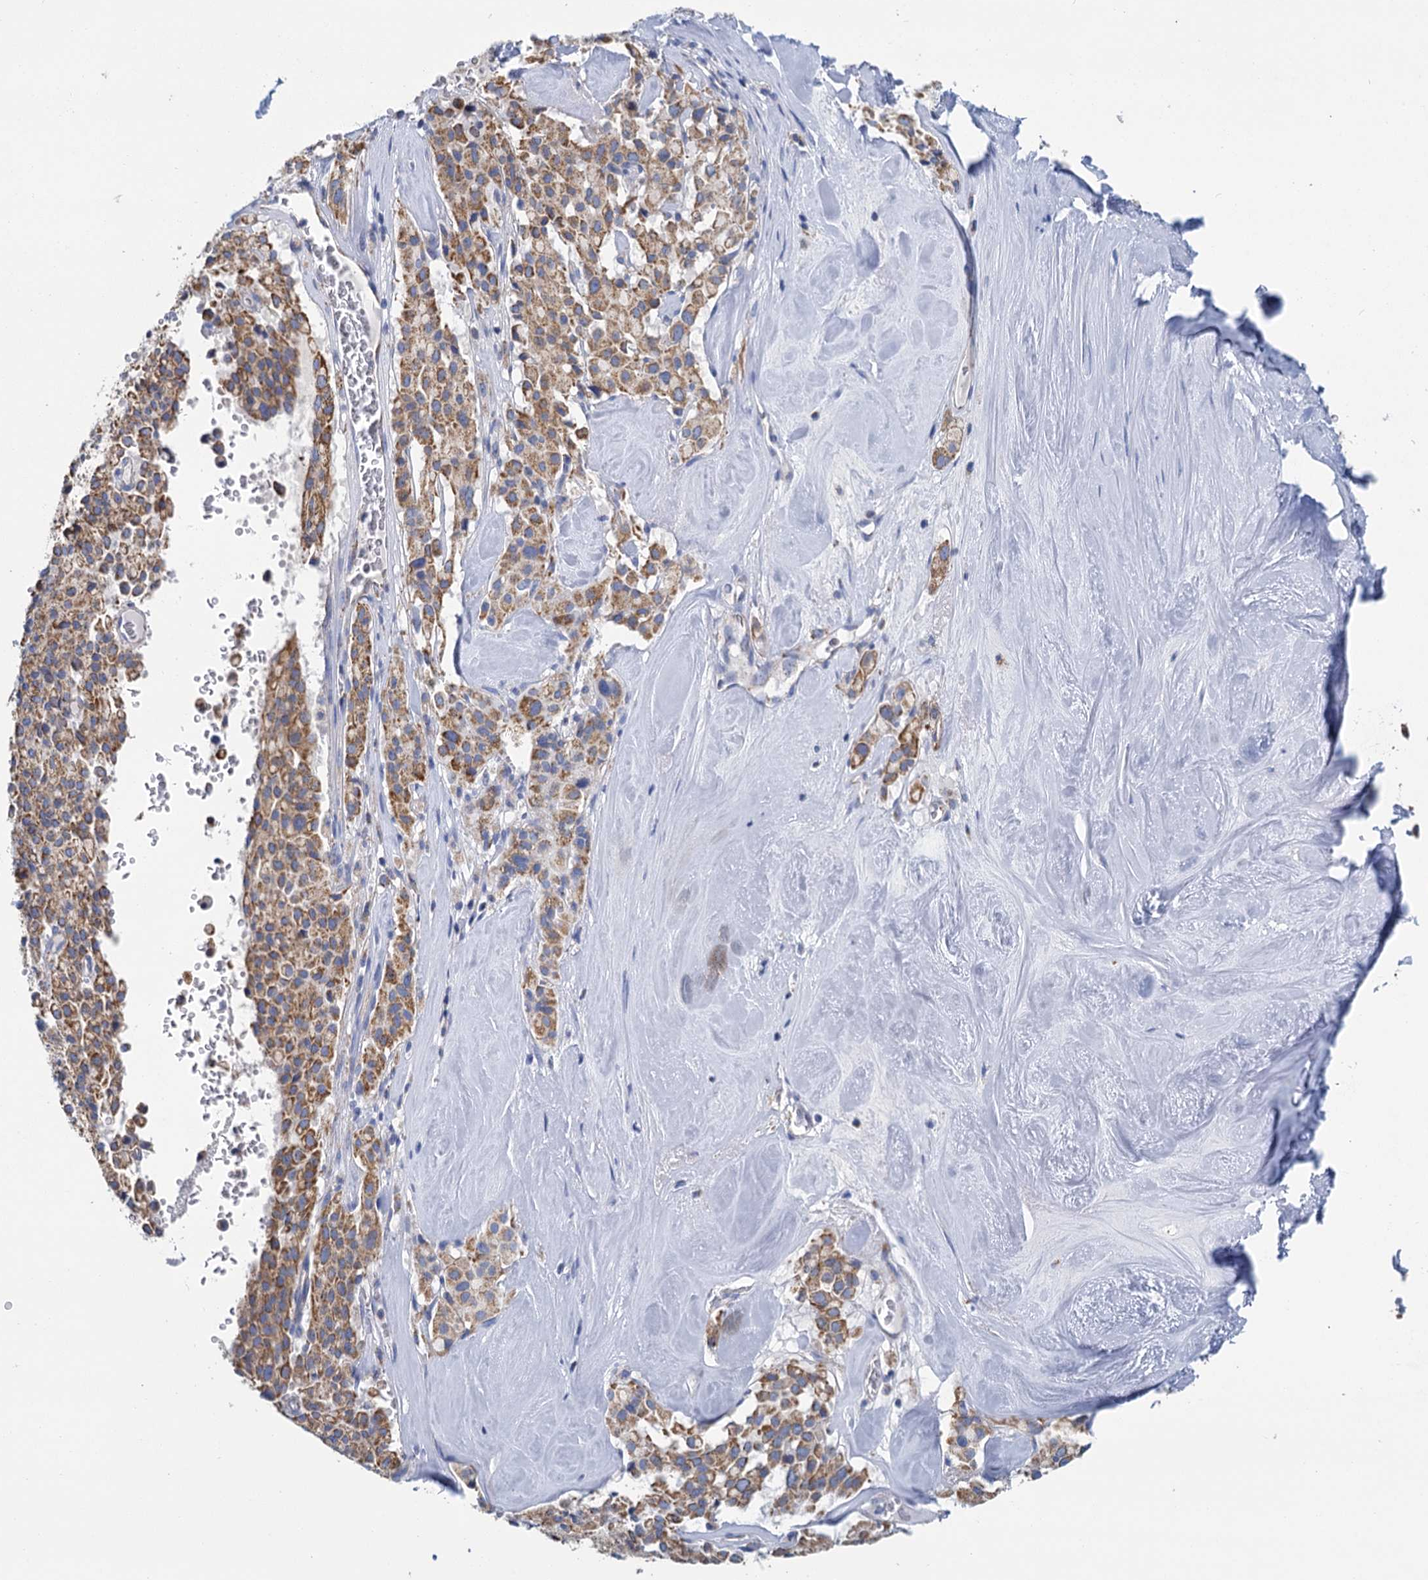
{"staining": {"intensity": "moderate", "quantity": ">75%", "location": "cytoplasmic/membranous"}, "tissue": "pancreatic cancer", "cell_type": "Tumor cells", "image_type": "cancer", "snomed": [{"axis": "morphology", "description": "Adenocarcinoma, NOS"}, {"axis": "topography", "description": "Pancreas"}], "caption": "Immunohistochemistry (IHC) (DAB) staining of pancreatic cancer (adenocarcinoma) shows moderate cytoplasmic/membranous protein staining in approximately >75% of tumor cells. (Brightfield microscopy of DAB IHC at high magnification).", "gene": "CCP110", "patient": {"sex": "male", "age": 65}}